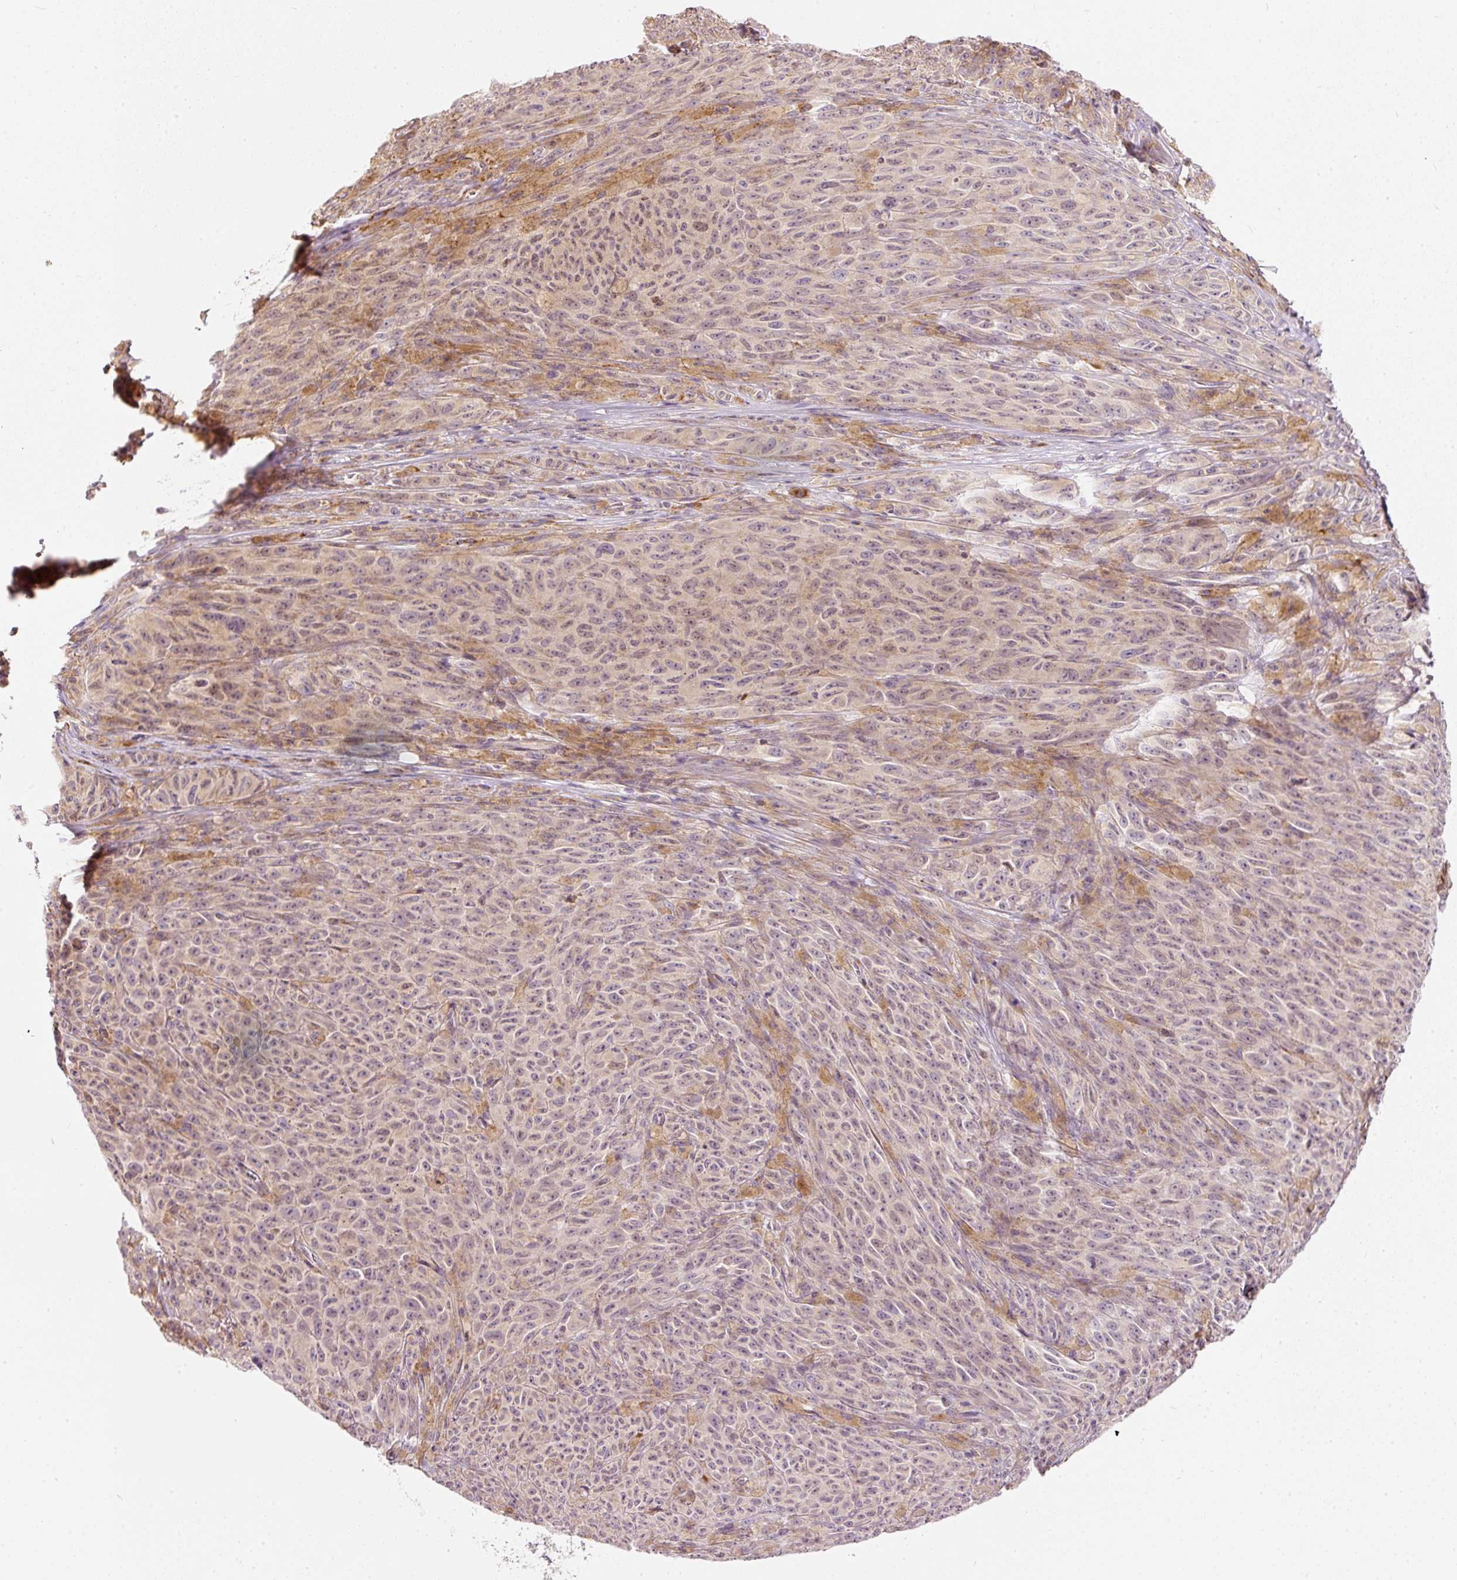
{"staining": {"intensity": "weak", "quantity": "<25%", "location": "cytoplasmic/membranous"}, "tissue": "melanoma", "cell_type": "Tumor cells", "image_type": "cancer", "snomed": [{"axis": "morphology", "description": "Malignant melanoma, NOS"}, {"axis": "topography", "description": "Skin"}], "caption": "Human malignant melanoma stained for a protein using immunohistochemistry (IHC) demonstrates no staining in tumor cells.", "gene": "SNAPC5", "patient": {"sex": "female", "age": 82}}